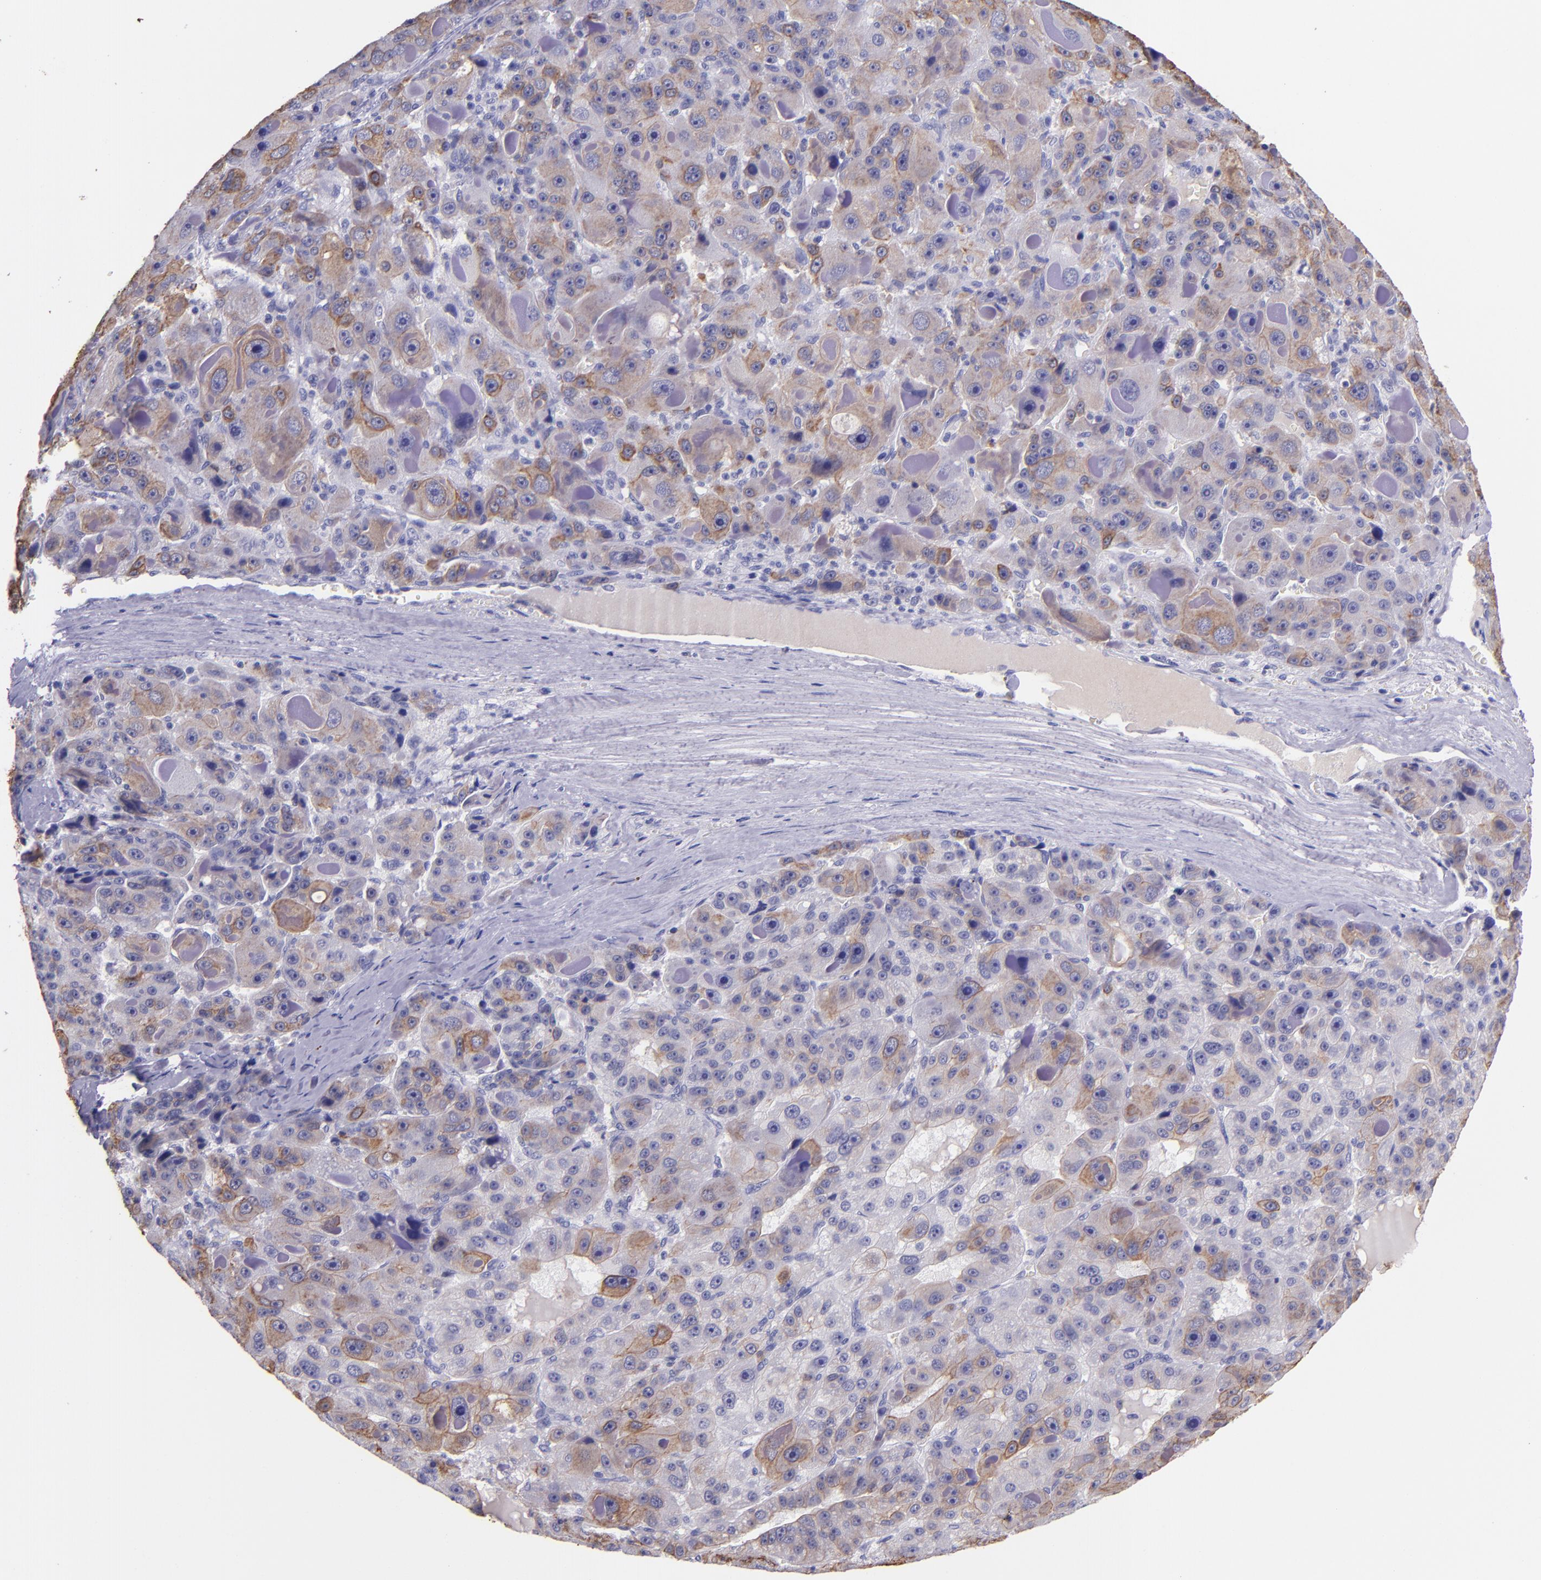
{"staining": {"intensity": "moderate", "quantity": ">75%", "location": "cytoplasmic/membranous"}, "tissue": "liver cancer", "cell_type": "Tumor cells", "image_type": "cancer", "snomed": [{"axis": "morphology", "description": "Carcinoma, Hepatocellular, NOS"}, {"axis": "topography", "description": "Liver"}], "caption": "Immunohistochemical staining of human liver cancer (hepatocellular carcinoma) displays moderate cytoplasmic/membranous protein positivity in about >75% of tumor cells. The staining was performed using DAB, with brown indicating positive protein expression. Nuclei are stained blue with hematoxylin.", "gene": "KRT4", "patient": {"sex": "male", "age": 76}}